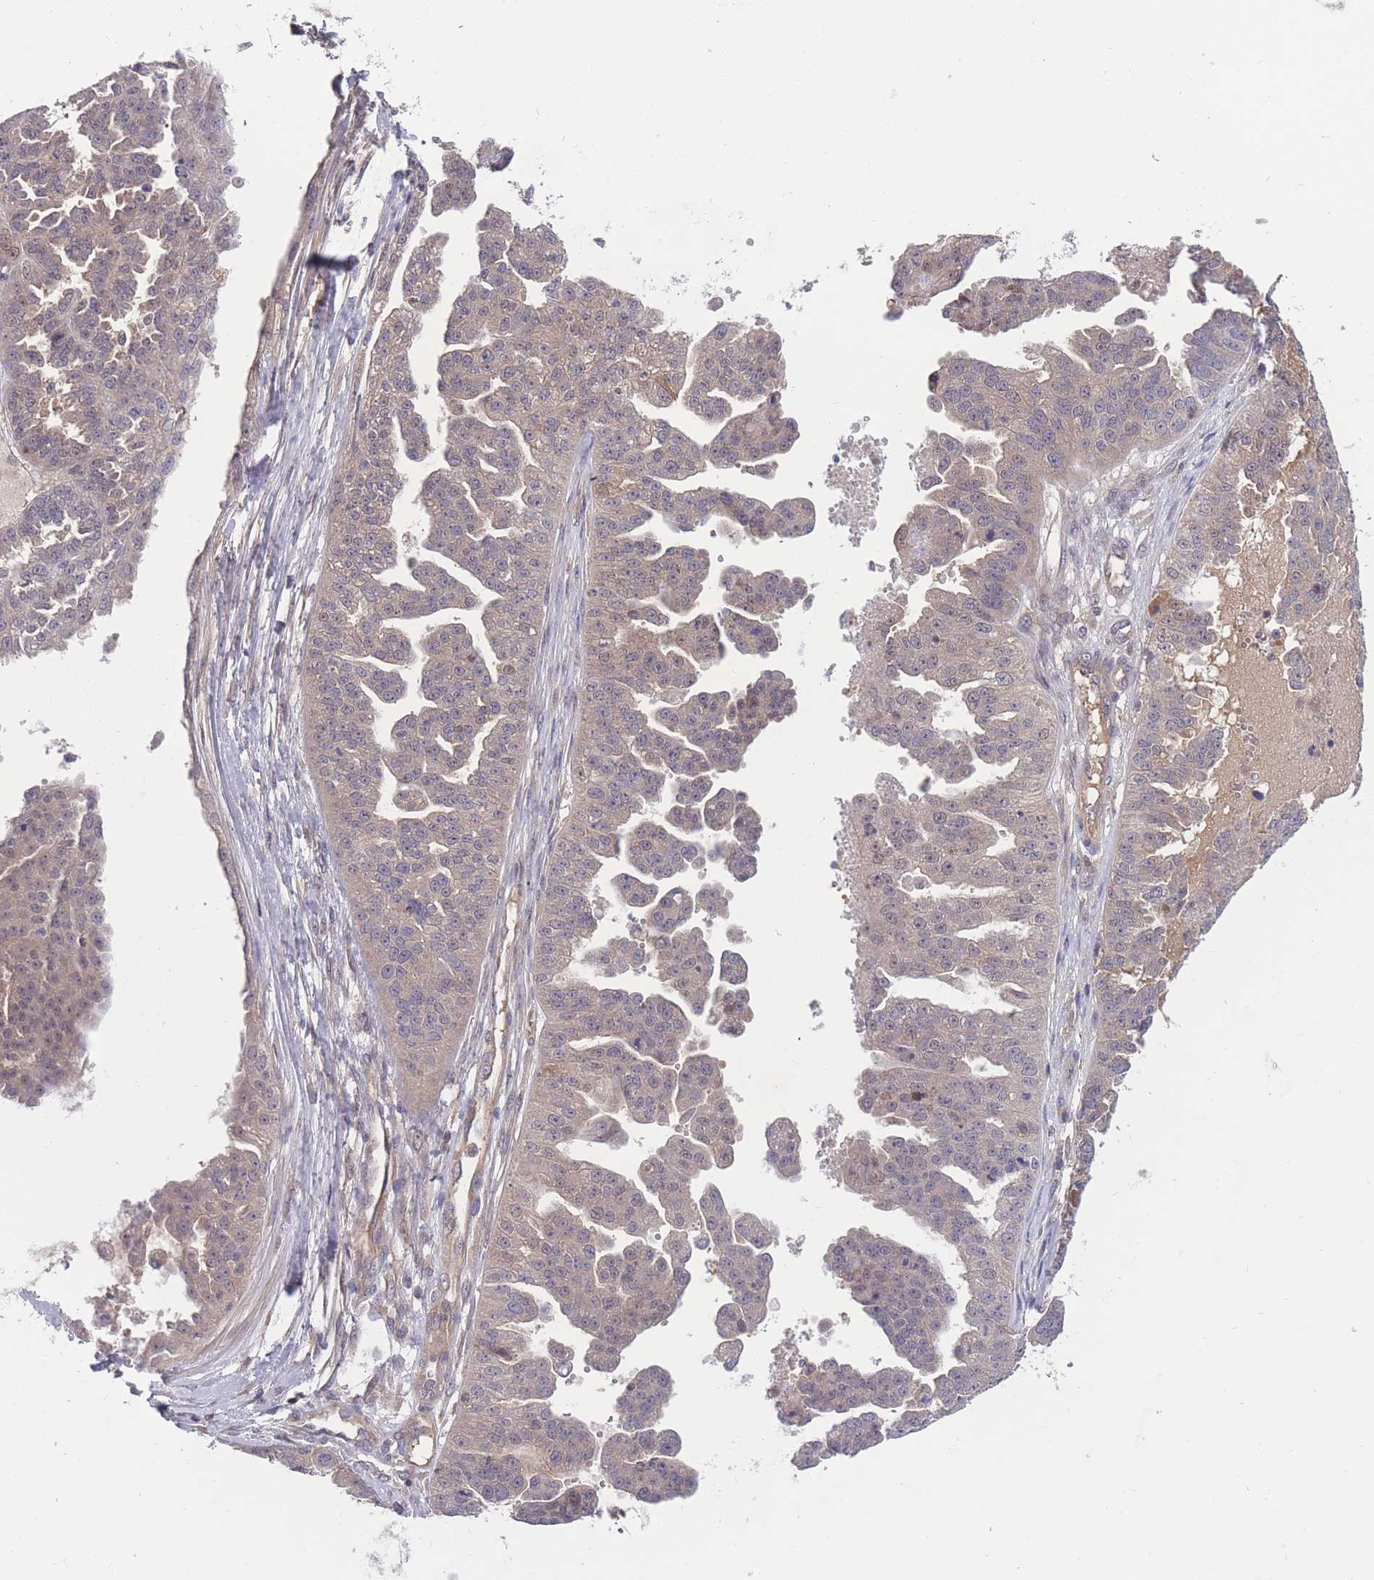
{"staining": {"intensity": "weak", "quantity": ">75%", "location": "cytoplasmic/membranous"}, "tissue": "ovarian cancer", "cell_type": "Tumor cells", "image_type": "cancer", "snomed": [{"axis": "morphology", "description": "Cystadenocarcinoma, serous, NOS"}, {"axis": "topography", "description": "Ovary"}], "caption": "Weak cytoplasmic/membranous protein staining is identified in about >75% of tumor cells in ovarian cancer (serous cystadenocarcinoma). (brown staining indicates protein expression, while blue staining denotes nuclei).", "gene": "UBE2N", "patient": {"sex": "female", "age": 58}}